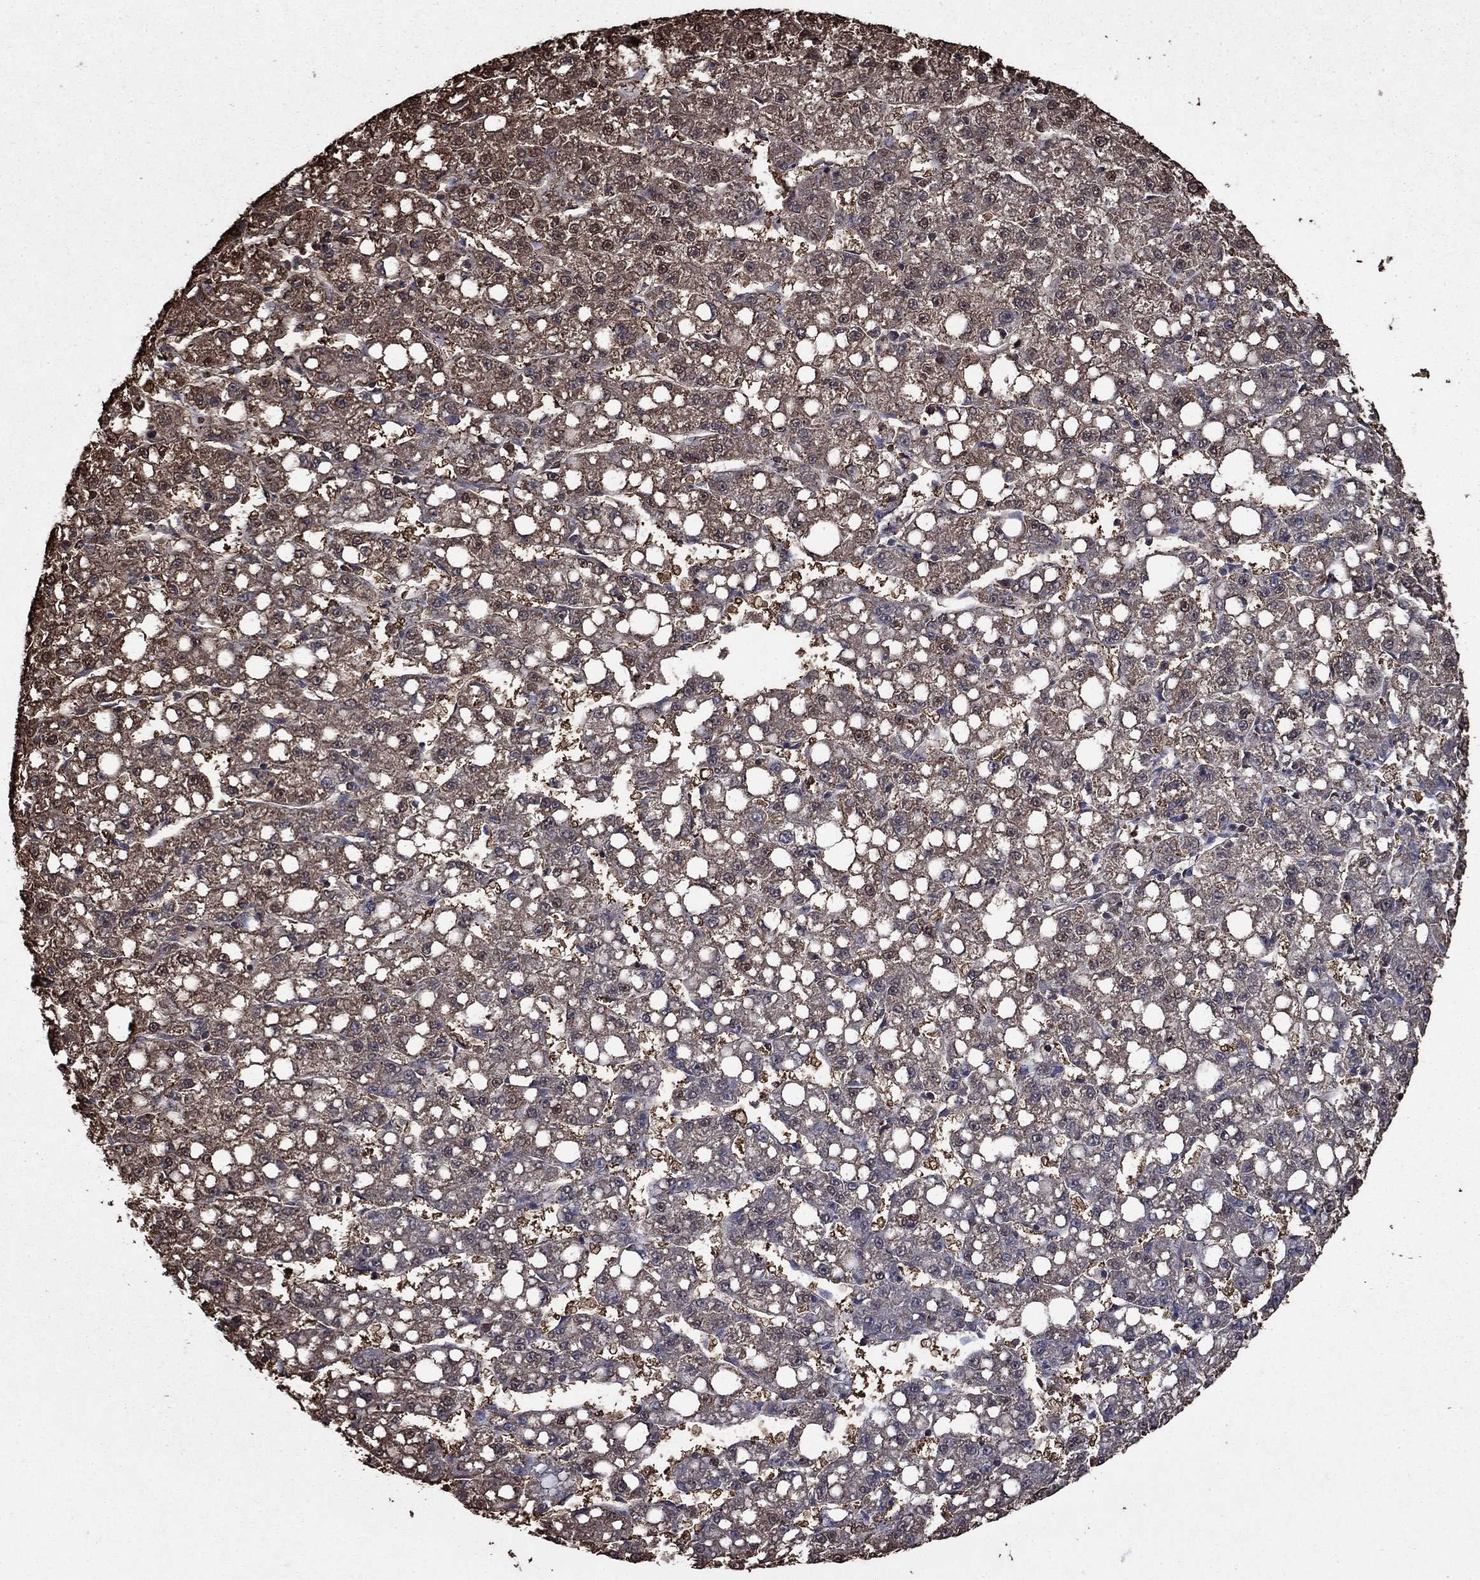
{"staining": {"intensity": "moderate", "quantity": "<25%", "location": "cytoplasmic/membranous,nuclear"}, "tissue": "liver cancer", "cell_type": "Tumor cells", "image_type": "cancer", "snomed": [{"axis": "morphology", "description": "Carcinoma, Hepatocellular, NOS"}, {"axis": "topography", "description": "Liver"}], "caption": "Immunohistochemistry (IHC) micrograph of neoplastic tissue: liver cancer stained using immunohistochemistry (IHC) shows low levels of moderate protein expression localized specifically in the cytoplasmic/membranous and nuclear of tumor cells, appearing as a cytoplasmic/membranous and nuclear brown color.", "gene": "GAPDH", "patient": {"sex": "female", "age": 65}}